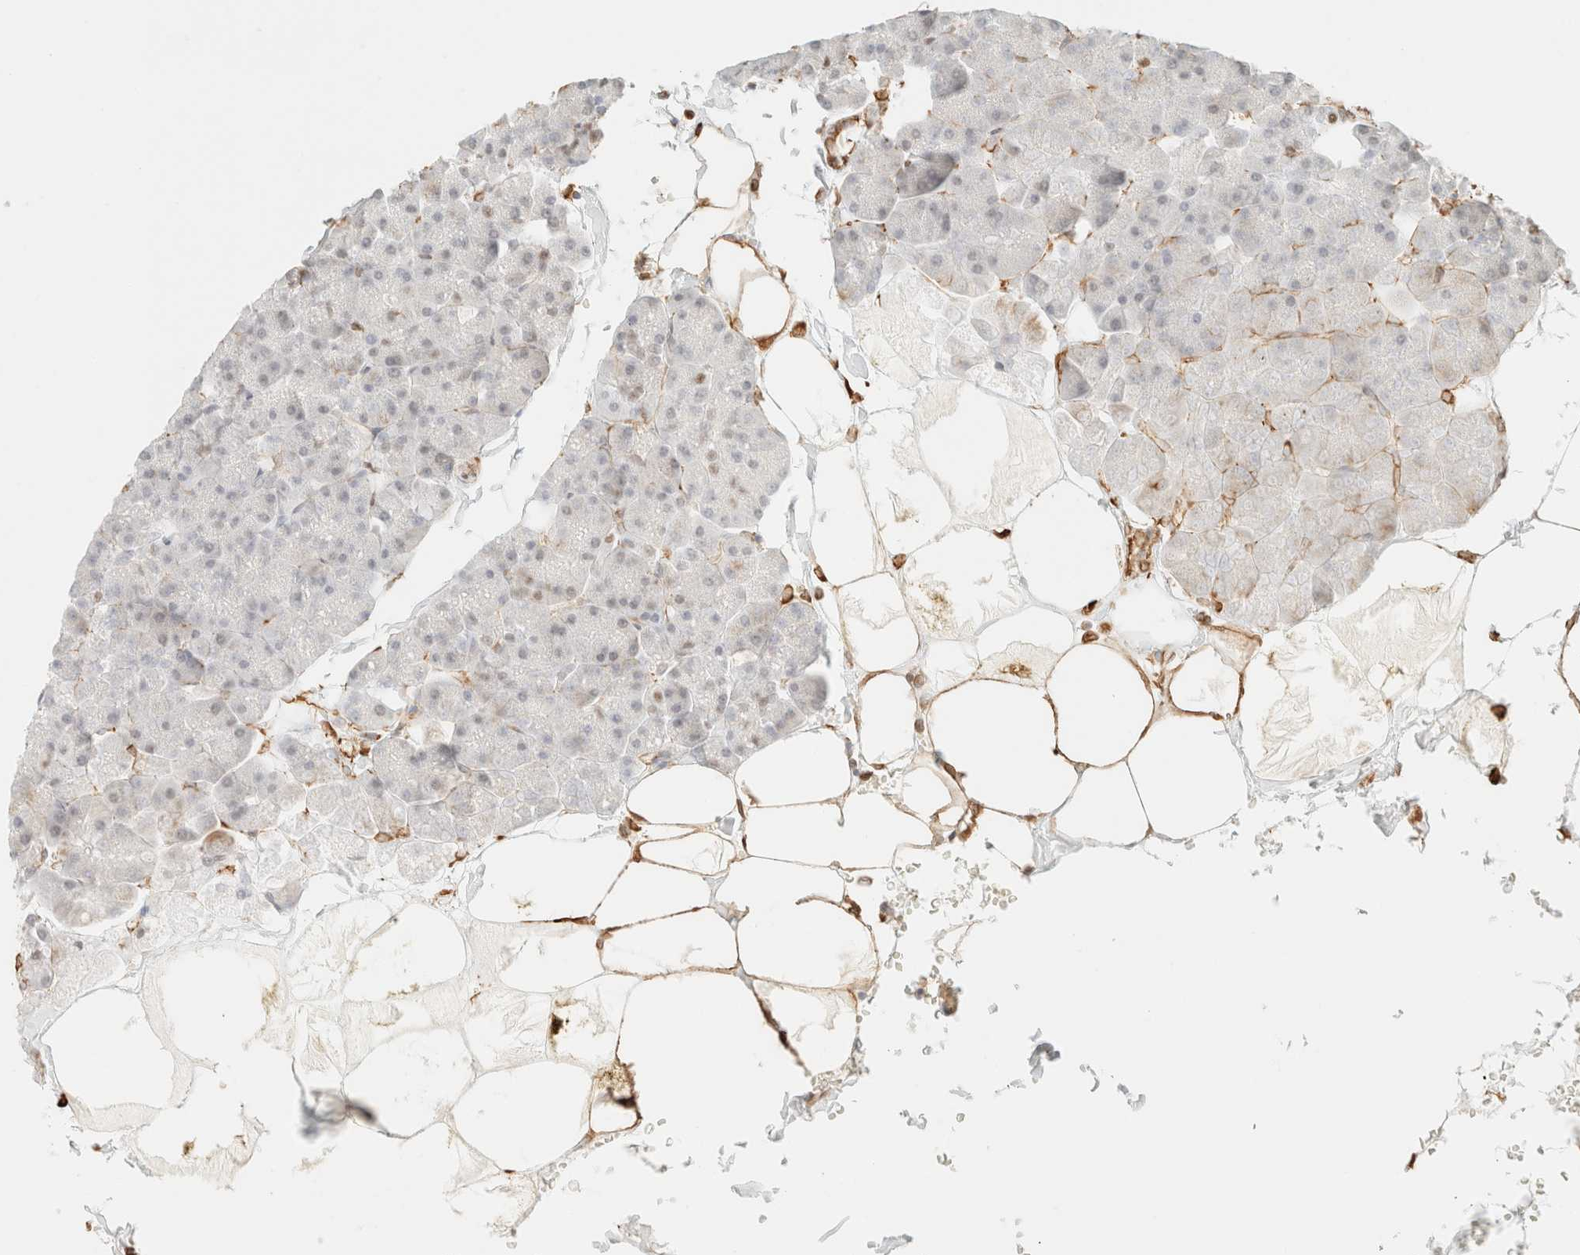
{"staining": {"intensity": "moderate", "quantity": "25%-75%", "location": "nuclear"}, "tissue": "pancreas", "cell_type": "Exocrine glandular cells", "image_type": "normal", "snomed": [{"axis": "morphology", "description": "Normal tissue, NOS"}, {"axis": "topography", "description": "Pancreas"}], "caption": "Immunohistochemistry (IHC) of unremarkable pancreas exhibits medium levels of moderate nuclear staining in approximately 25%-75% of exocrine glandular cells. The protein of interest is shown in brown color, while the nuclei are stained blue.", "gene": "ZSCAN18", "patient": {"sex": "male", "age": 35}}